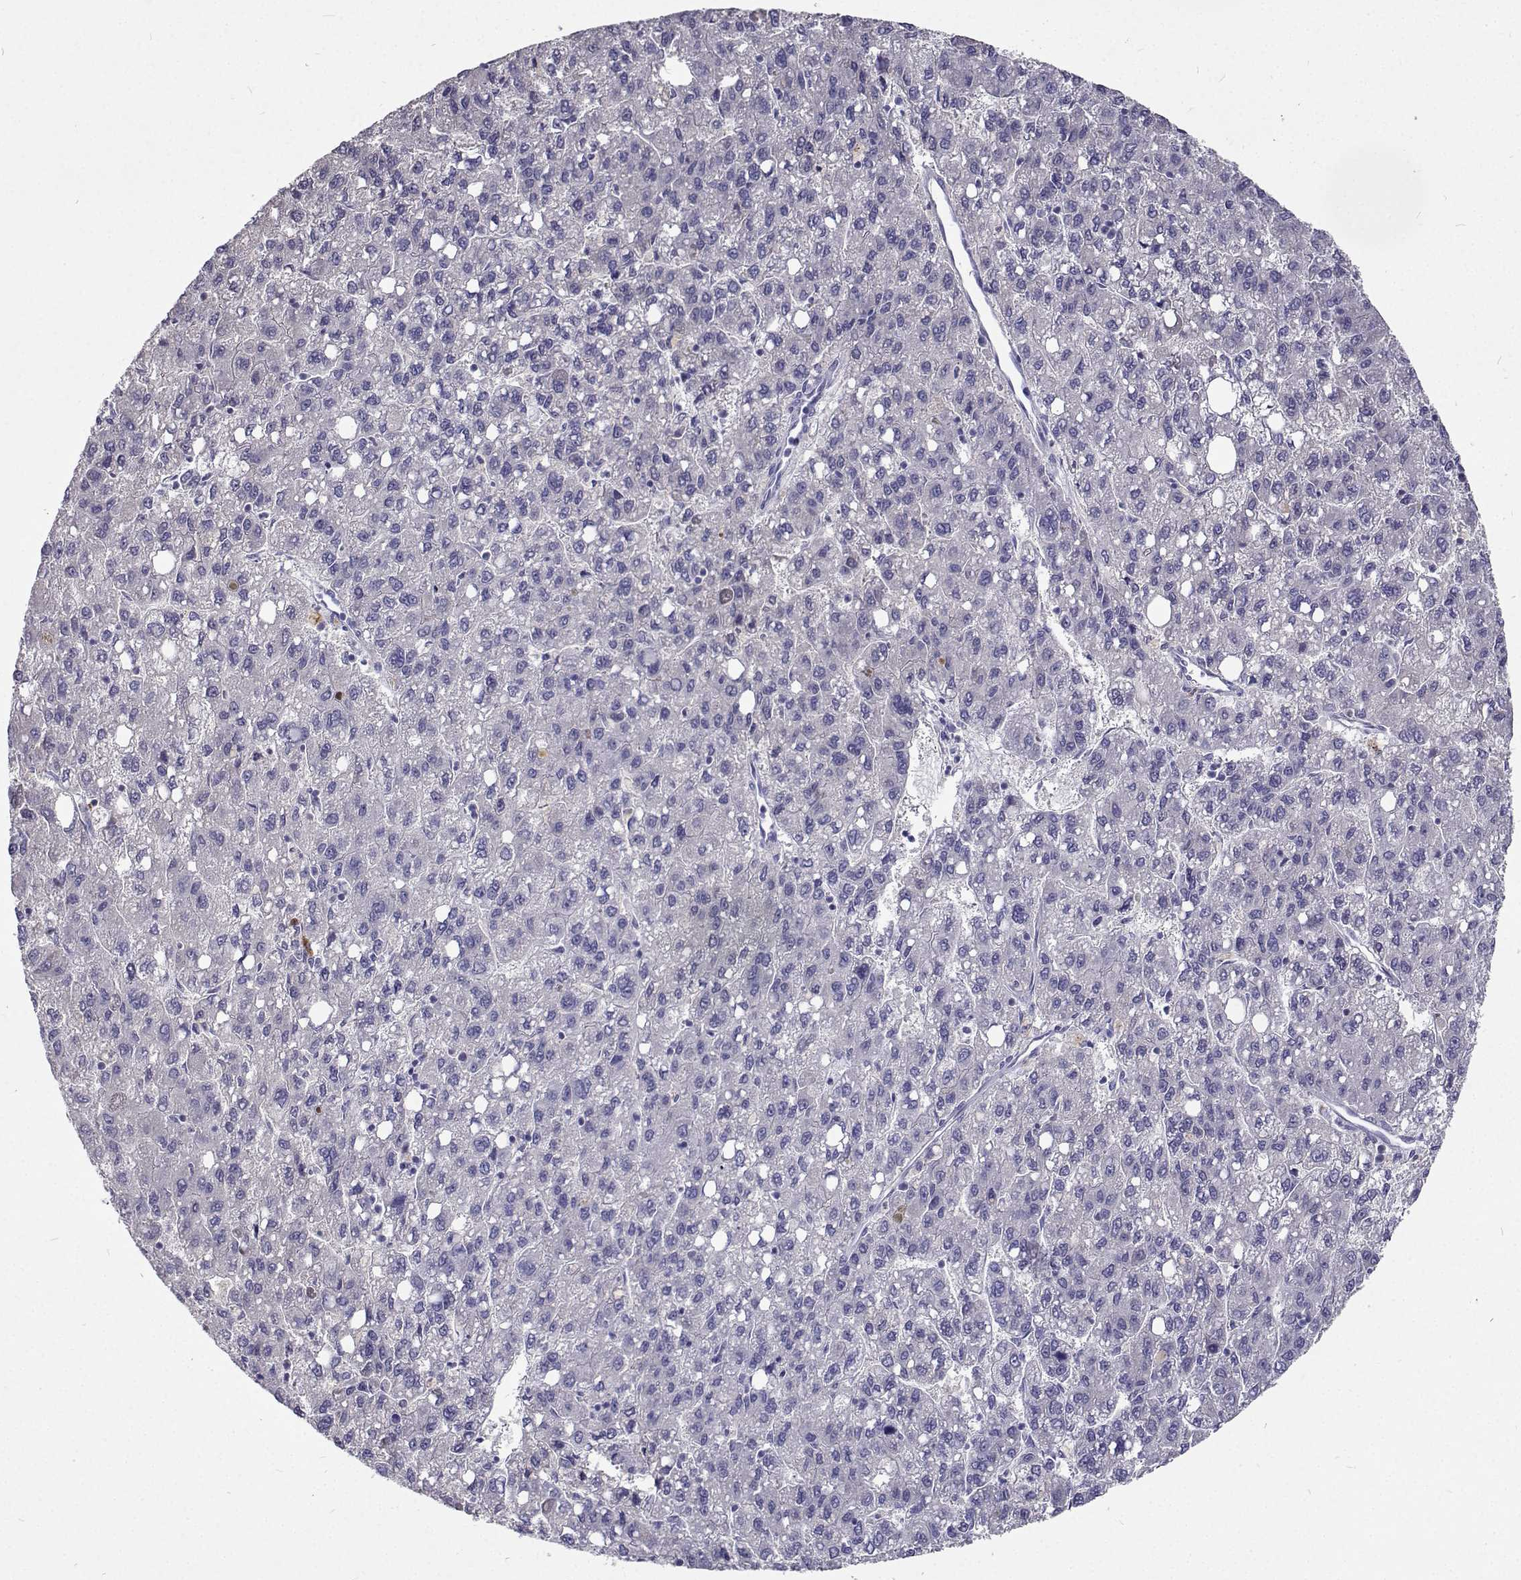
{"staining": {"intensity": "negative", "quantity": "none", "location": "none"}, "tissue": "liver cancer", "cell_type": "Tumor cells", "image_type": "cancer", "snomed": [{"axis": "morphology", "description": "Carcinoma, Hepatocellular, NOS"}, {"axis": "topography", "description": "Liver"}], "caption": "A histopathology image of liver cancer (hepatocellular carcinoma) stained for a protein reveals no brown staining in tumor cells.", "gene": "CFAP44", "patient": {"sex": "female", "age": 82}}